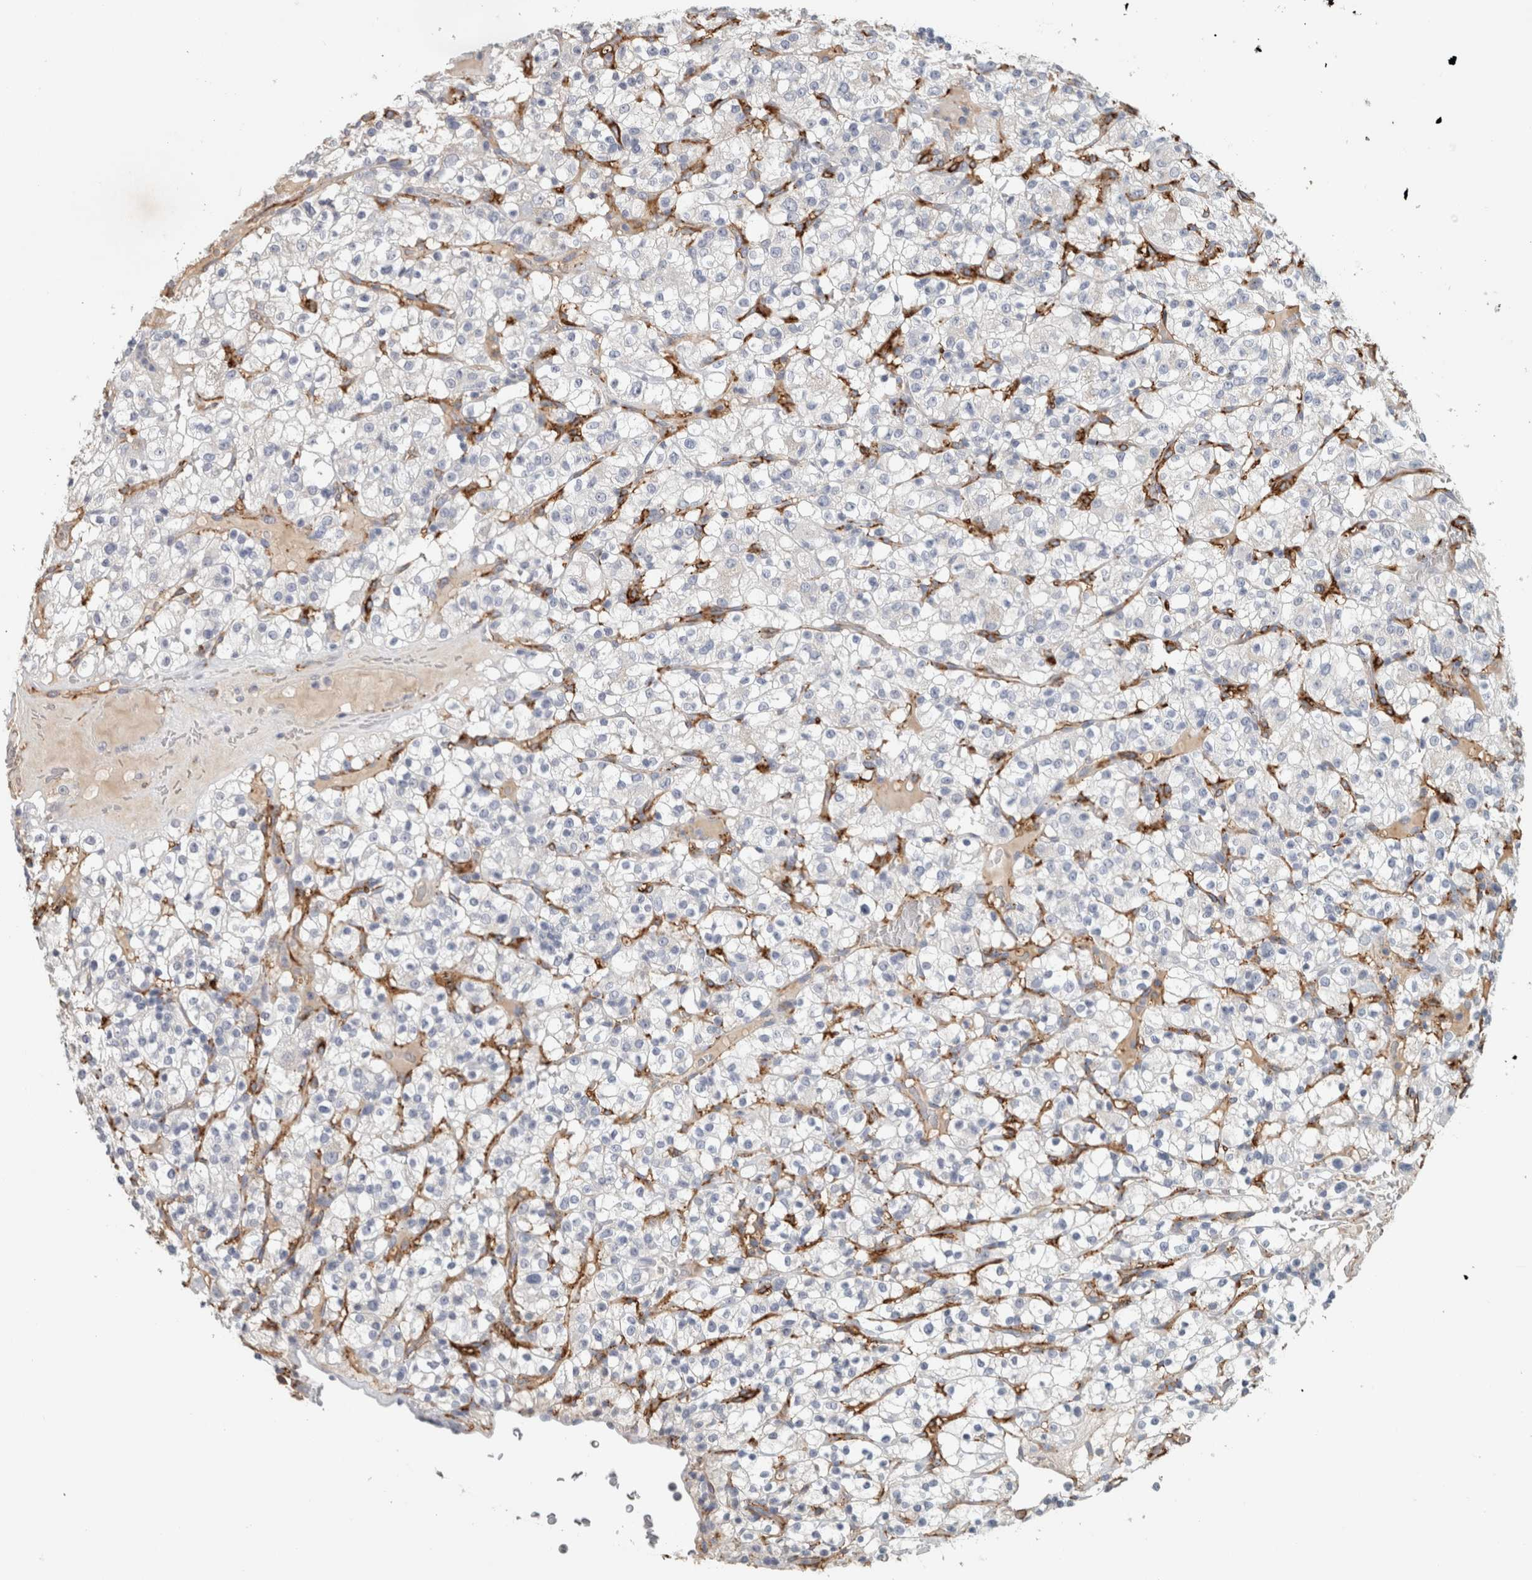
{"staining": {"intensity": "negative", "quantity": "none", "location": "none"}, "tissue": "renal cancer", "cell_type": "Tumor cells", "image_type": "cancer", "snomed": [{"axis": "morphology", "description": "Normal tissue, NOS"}, {"axis": "morphology", "description": "Adenocarcinoma, NOS"}, {"axis": "topography", "description": "Kidney"}], "caption": "DAB immunohistochemical staining of adenocarcinoma (renal) exhibits no significant positivity in tumor cells. The staining is performed using DAB (3,3'-diaminobenzidine) brown chromogen with nuclei counter-stained in using hematoxylin.", "gene": "CD36", "patient": {"sex": "female", "age": 72}}